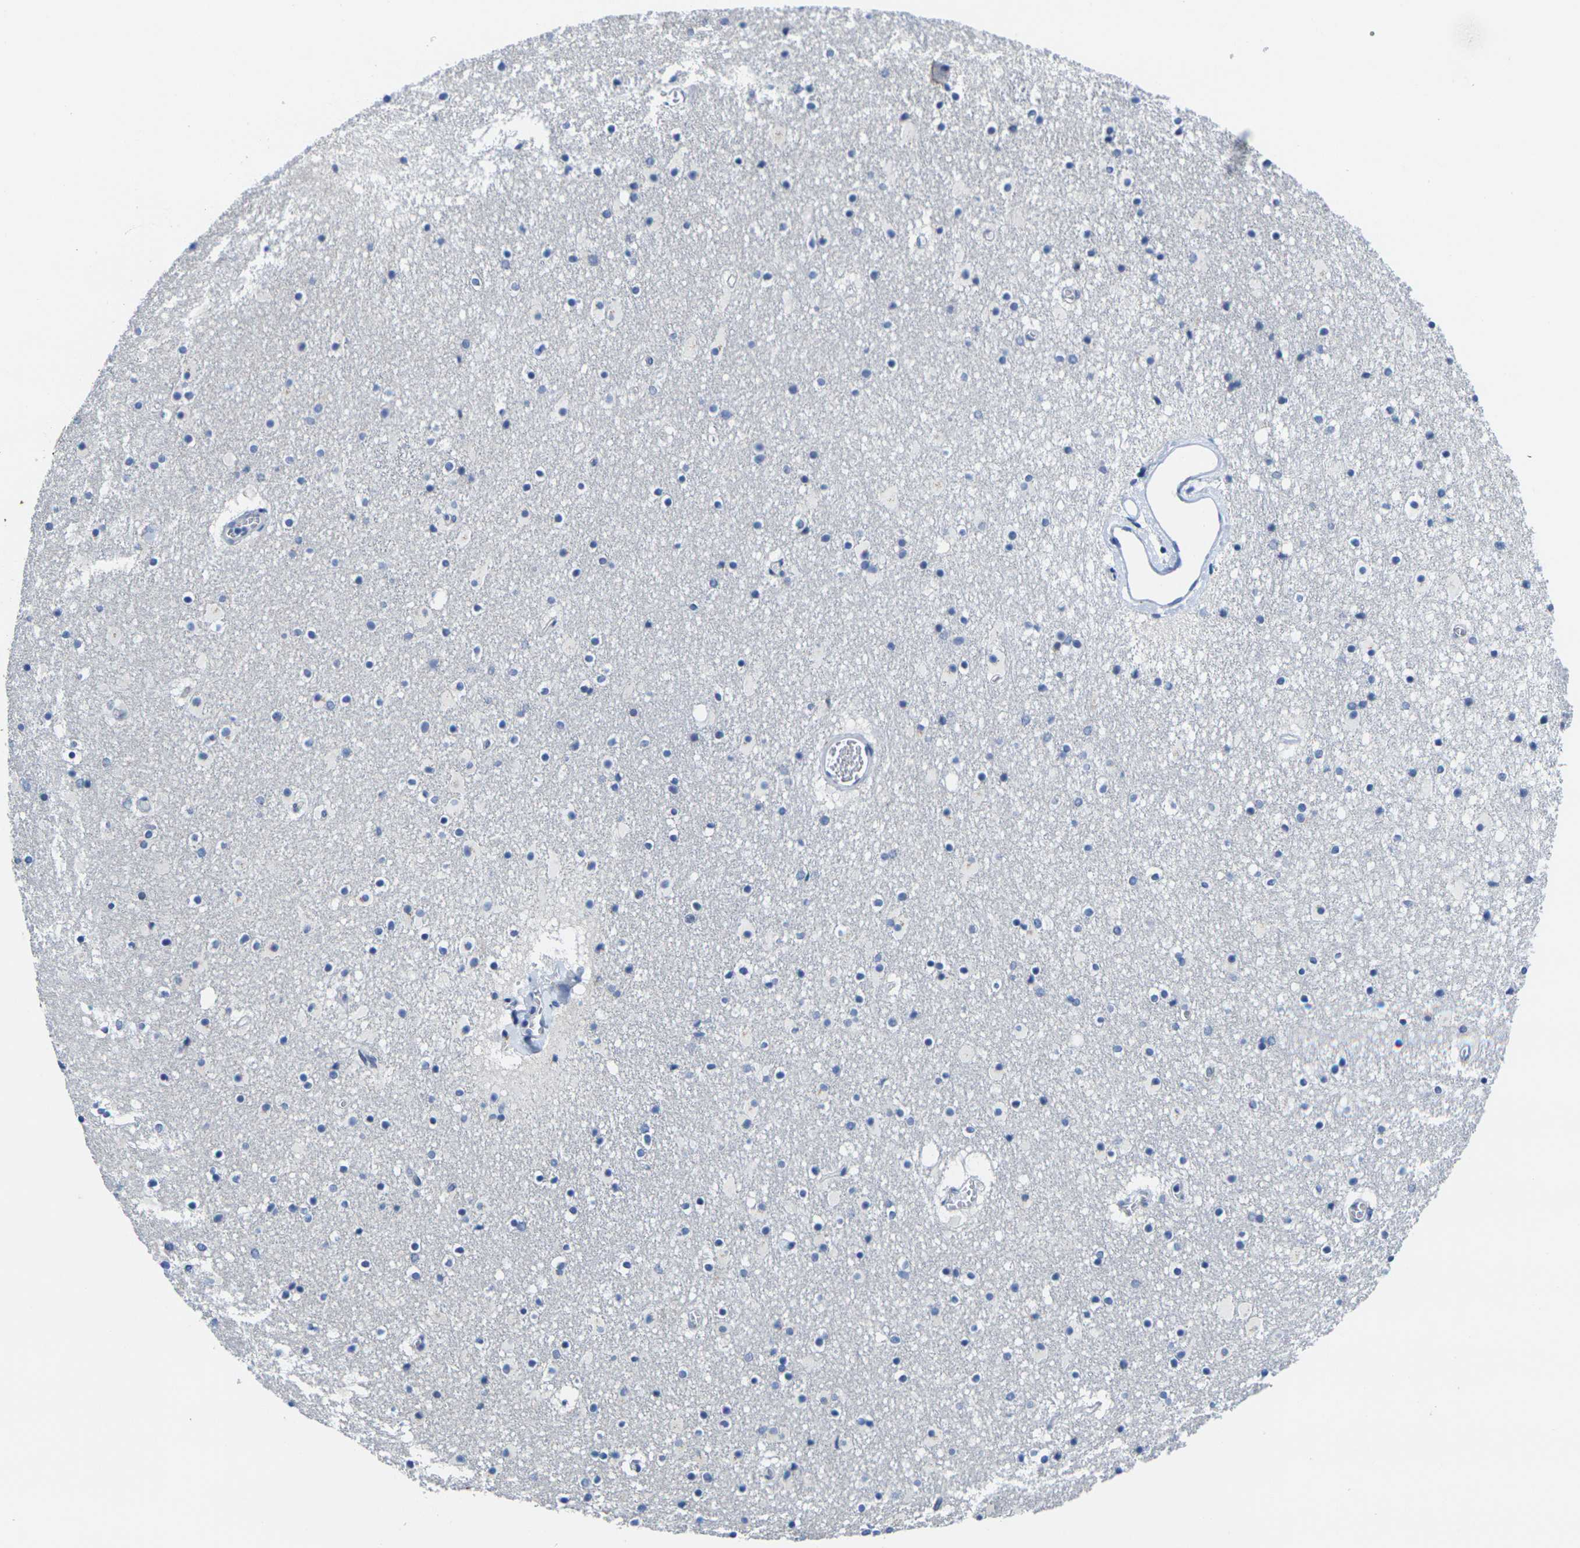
{"staining": {"intensity": "negative", "quantity": "none", "location": "none"}, "tissue": "caudate", "cell_type": "Glial cells", "image_type": "normal", "snomed": [{"axis": "morphology", "description": "Normal tissue, NOS"}, {"axis": "topography", "description": "Lateral ventricle wall"}], "caption": "Photomicrograph shows no protein expression in glial cells of benign caudate.", "gene": "CRK", "patient": {"sex": "male", "age": 45}}